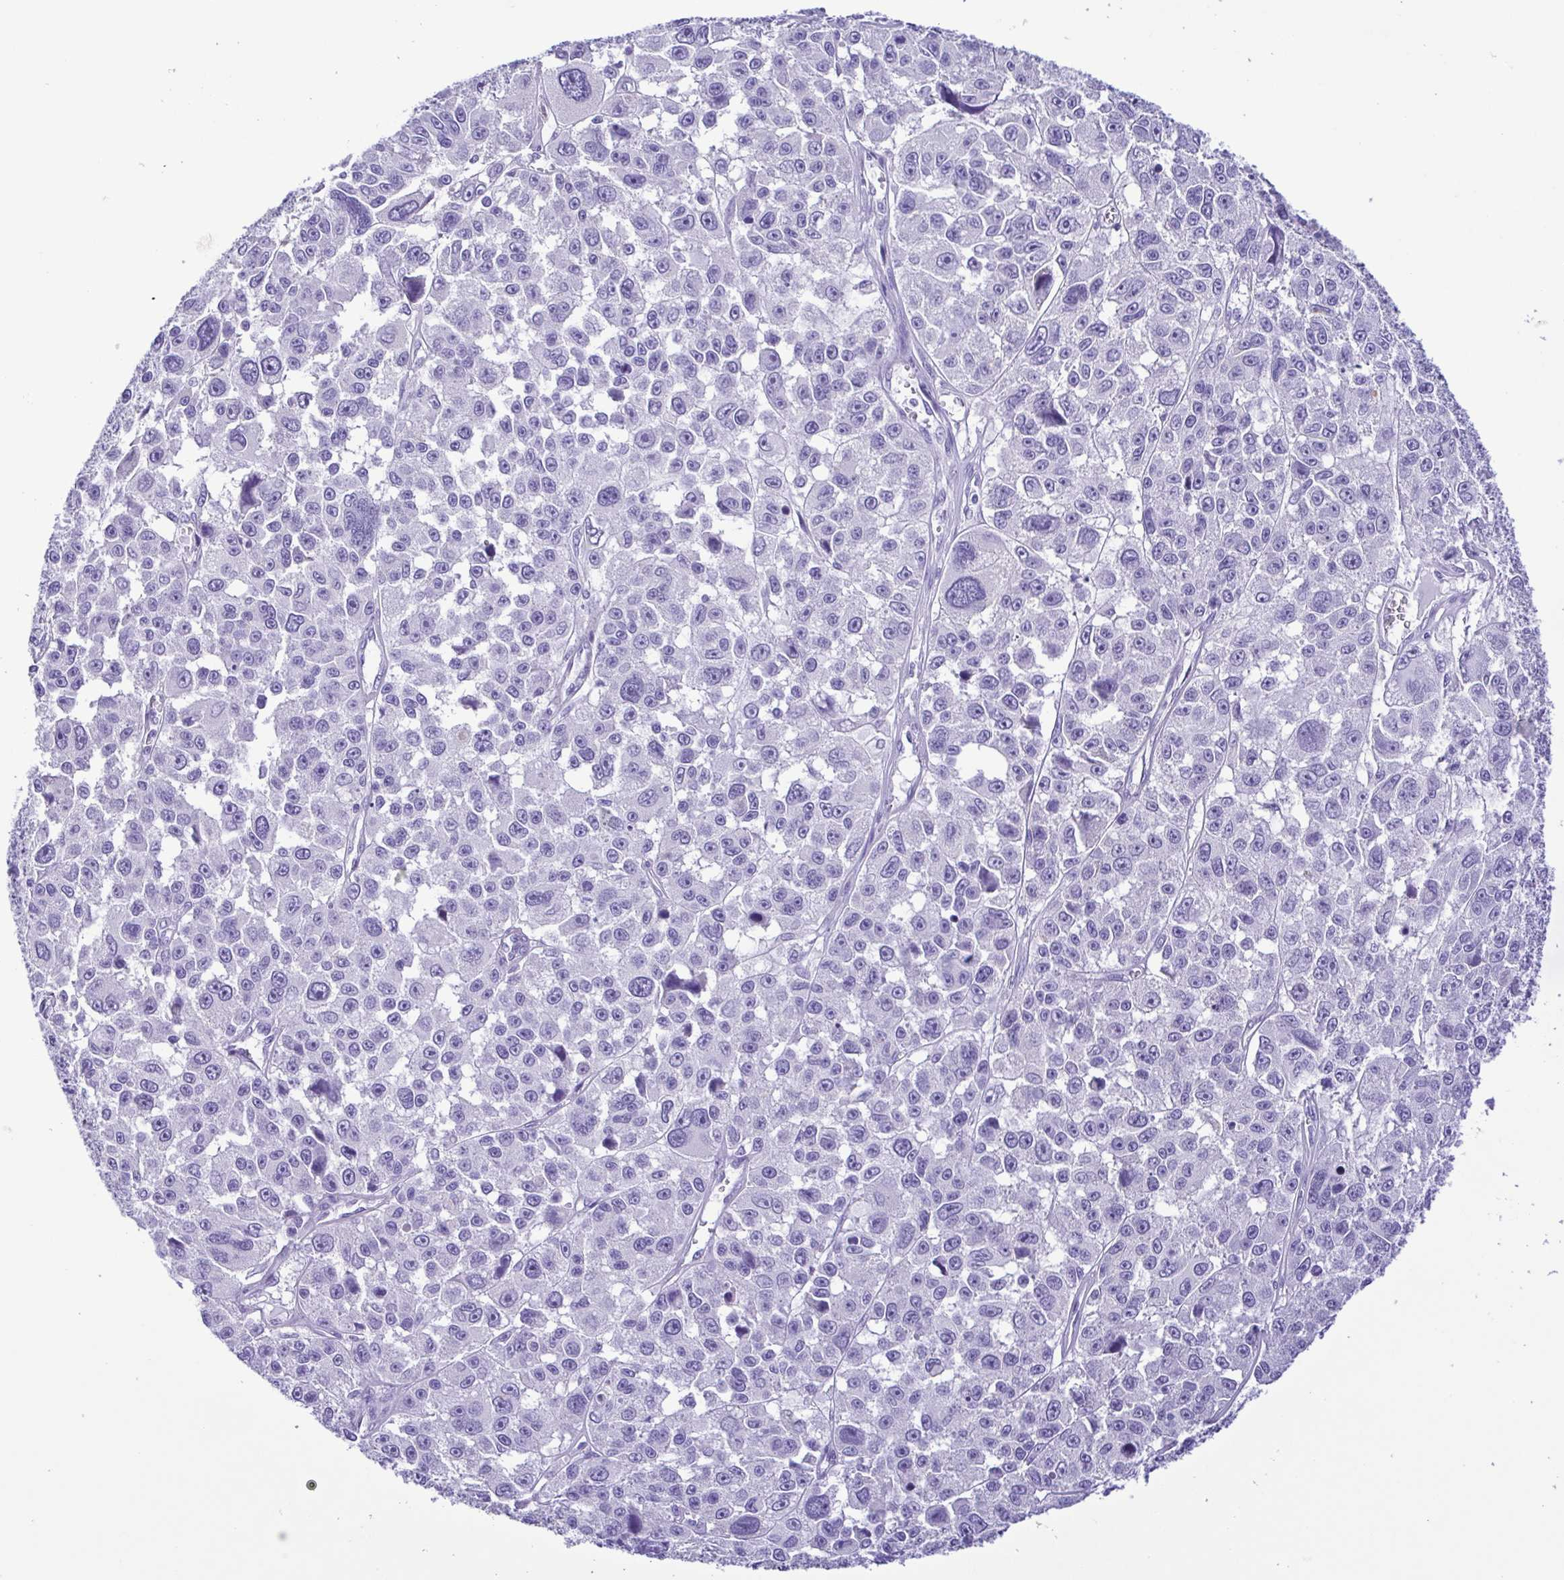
{"staining": {"intensity": "negative", "quantity": "none", "location": "none"}, "tissue": "melanoma", "cell_type": "Tumor cells", "image_type": "cancer", "snomed": [{"axis": "morphology", "description": "Malignant melanoma, NOS"}, {"axis": "topography", "description": "Skin"}], "caption": "IHC photomicrograph of neoplastic tissue: melanoma stained with DAB (3,3'-diaminobenzidine) exhibits no significant protein expression in tumor cells.", "gene": "OVGP1", "patient": {"sex": "female", "age": 66}}